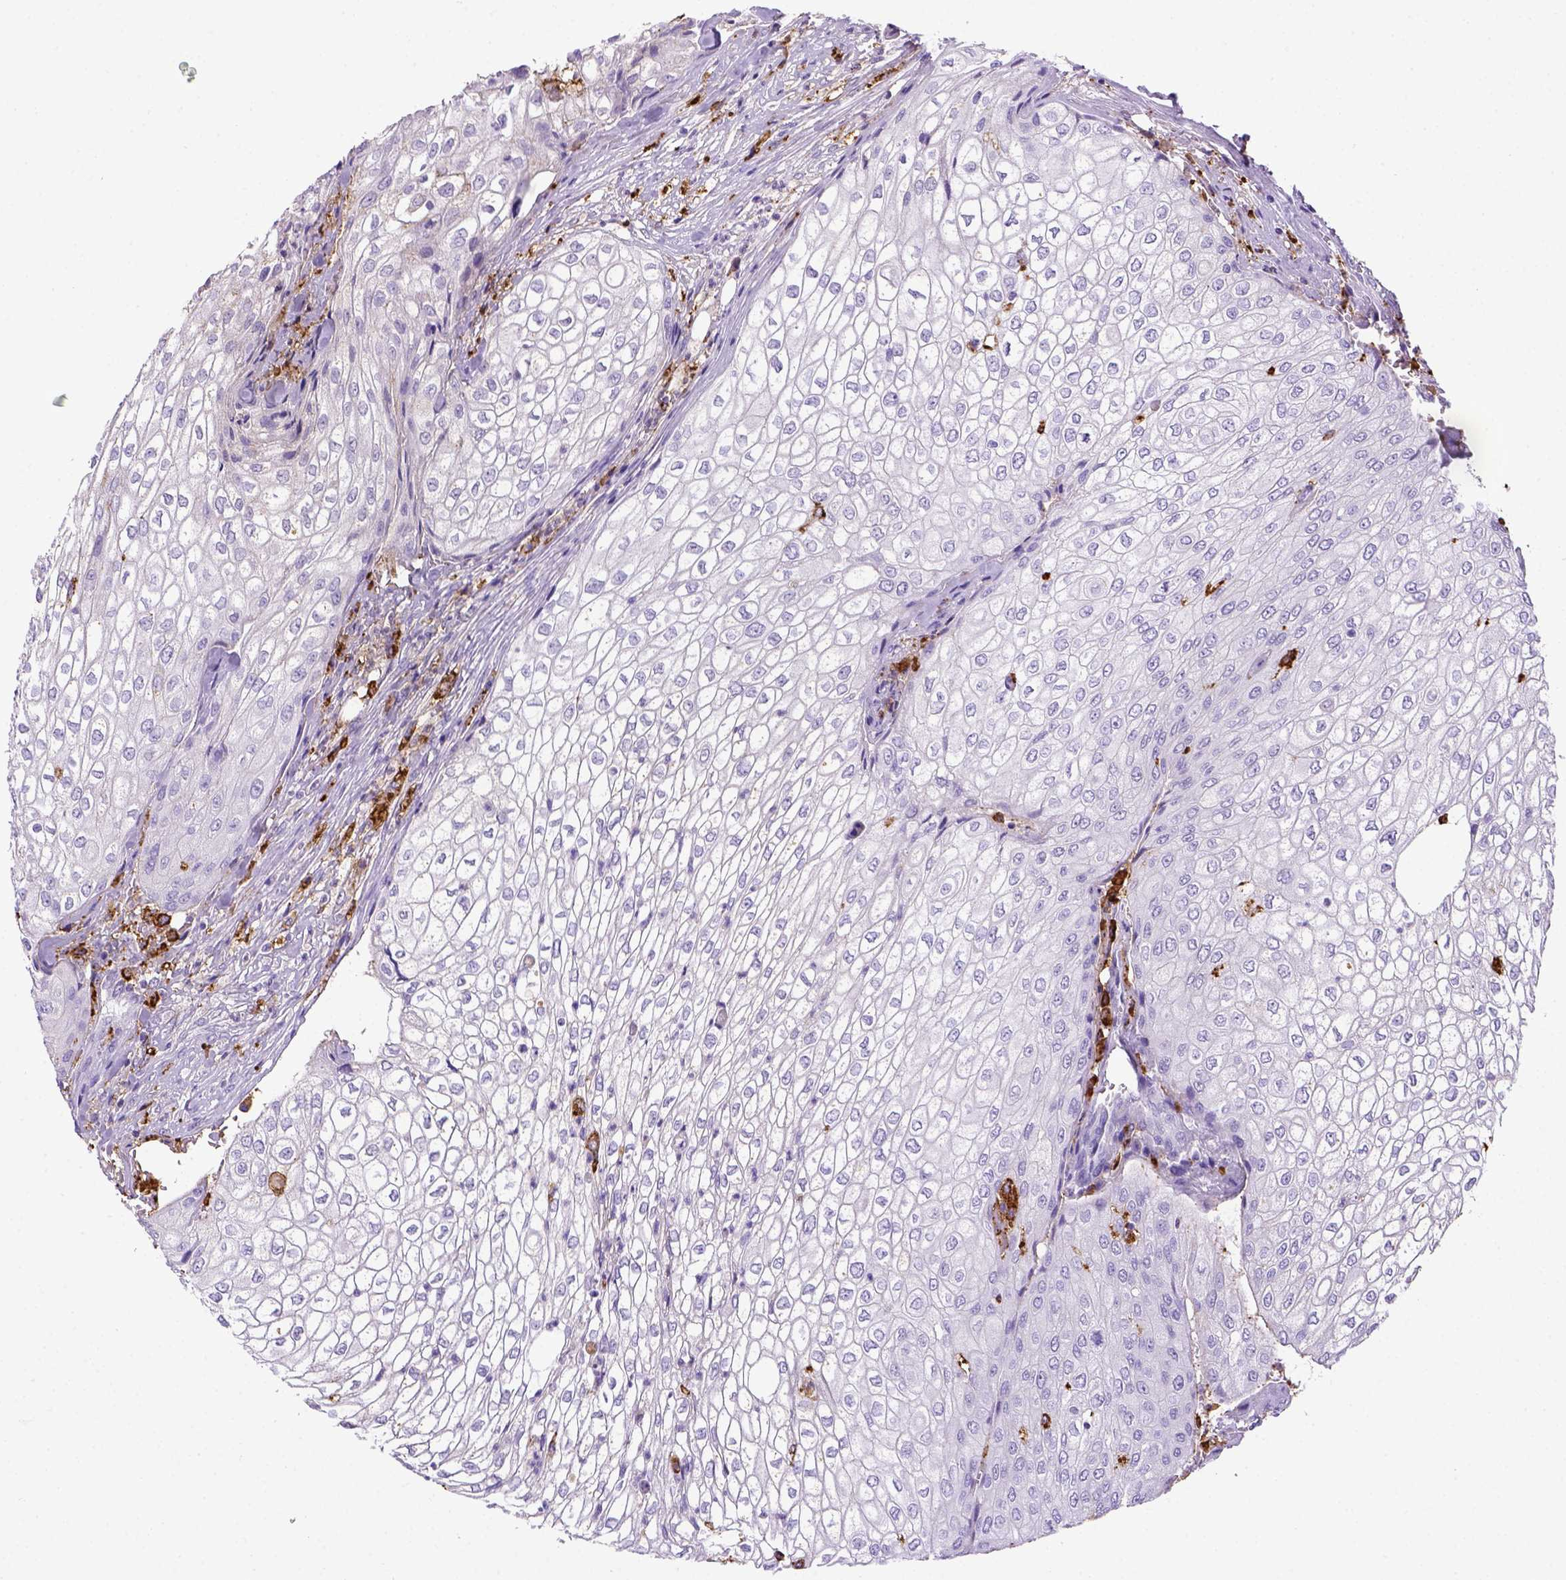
{"staining": {"intensity": "negative", "quantity": "none", "location": "none"}, "tissue": "urothelial cancer", "cell_type": "Tumor cells", "image_type": "cancer", "snomed": [{"axis": "morphology", "description": "Urothelial carcinoma, High grade"}, {"axis": "topography", "description": "Urinary bladder"}], "caption": "A high-resolution histopathology image shows immunohistochemistry (IHC) staining of urothelial carcinoma (high-grade), which reveals no significant expression in tumor cells.", "gene": "CD68", "patient": {"sex": "male", "age": 62}}